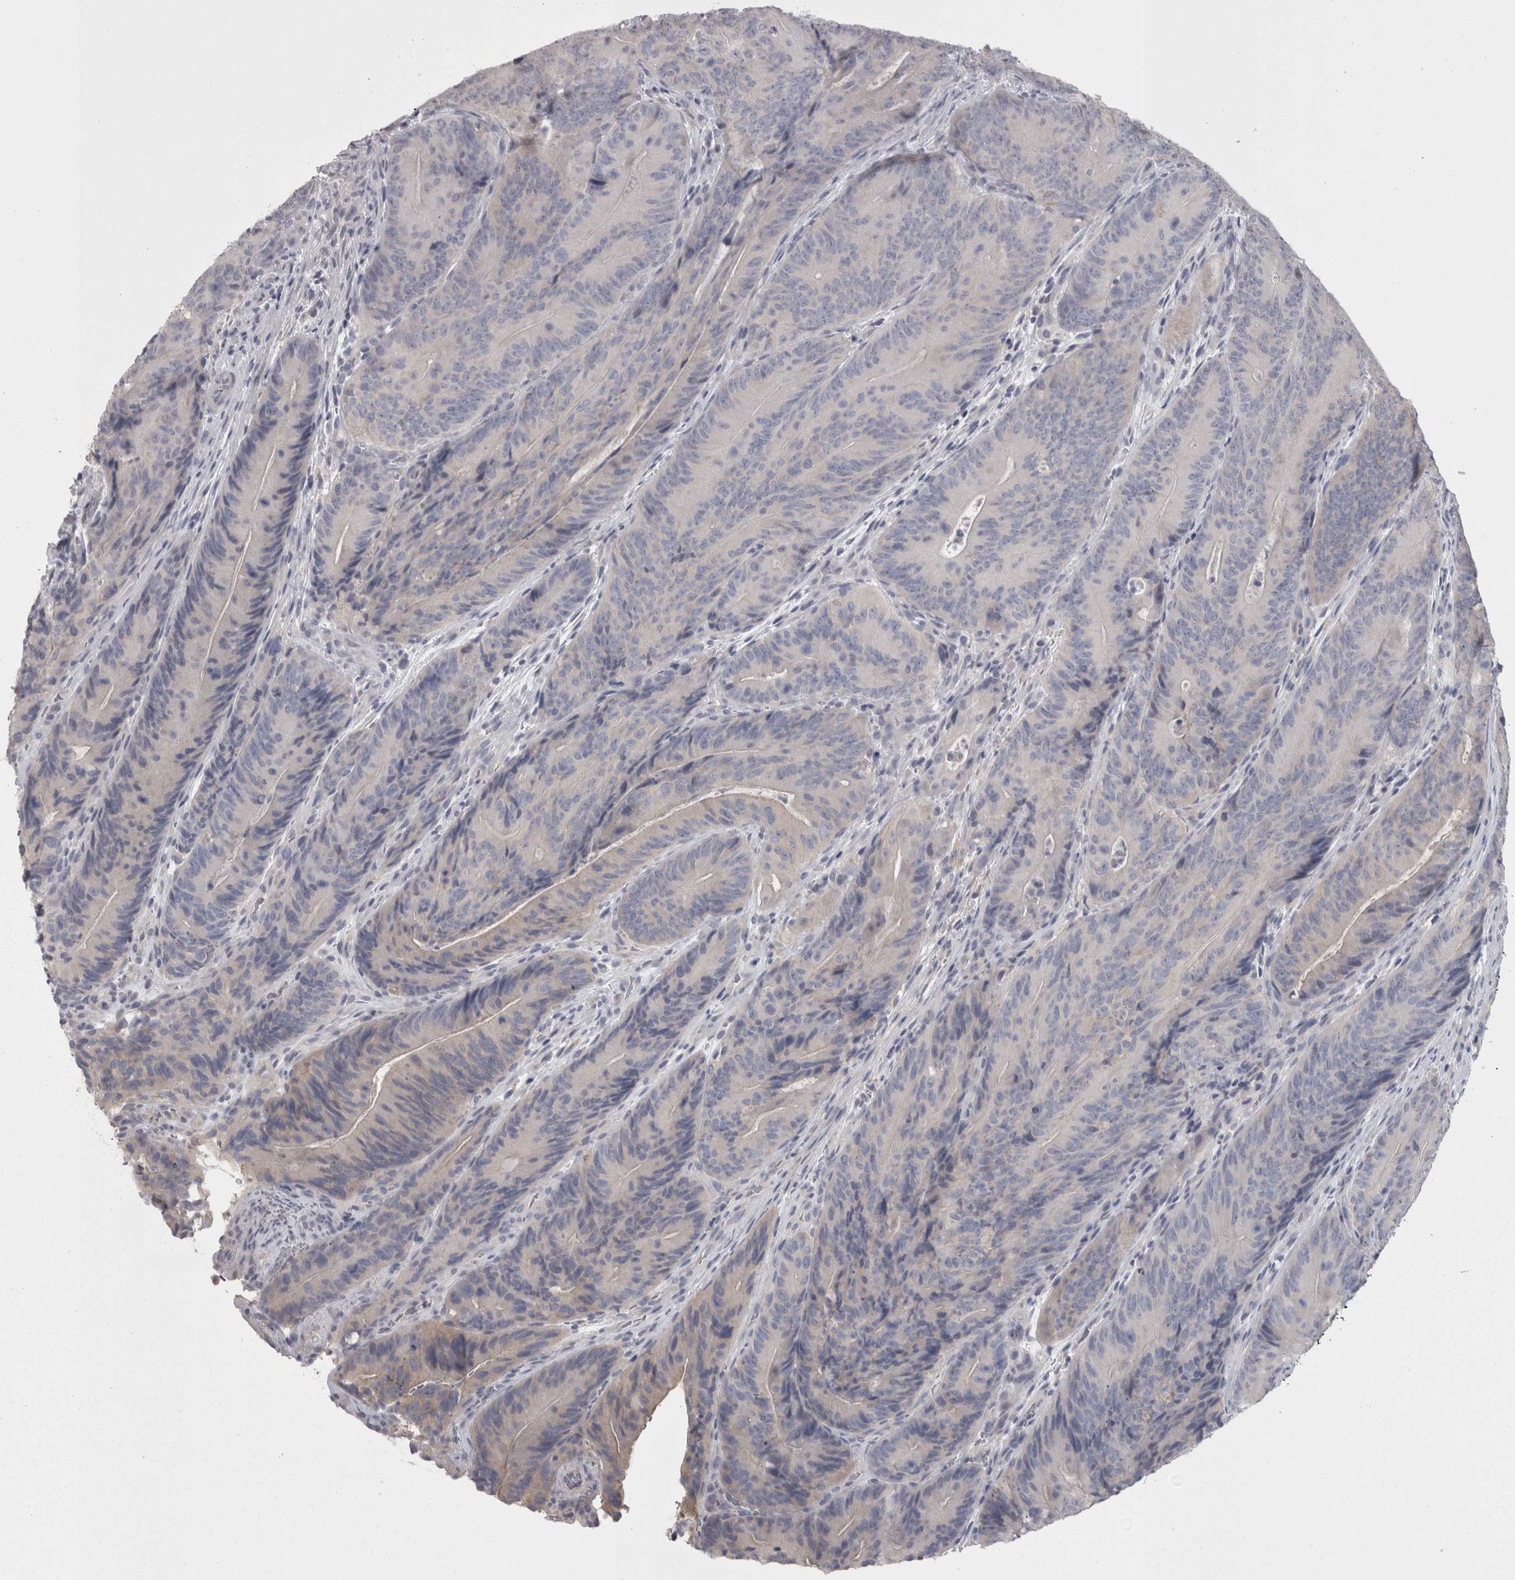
{"staining": {"intensity": "negative", "quantity": "none", "location": "none"}, "tissue": "colorectal cancer", "cell_type": "Tumor cells", "image_type": "cancer", "snomed": [{"axis": "morphology", "description": "Normal tissue, NOS"}, {"axis": "topography", "description": "Colon"}], "caption": "Human colorectal cancer stained for a protein using immunohistochemistry (IHC) demonstrates no staining in tumor cells.", "gene": "CAMK2D", "patient": {"sex": "female", "age": 82}}